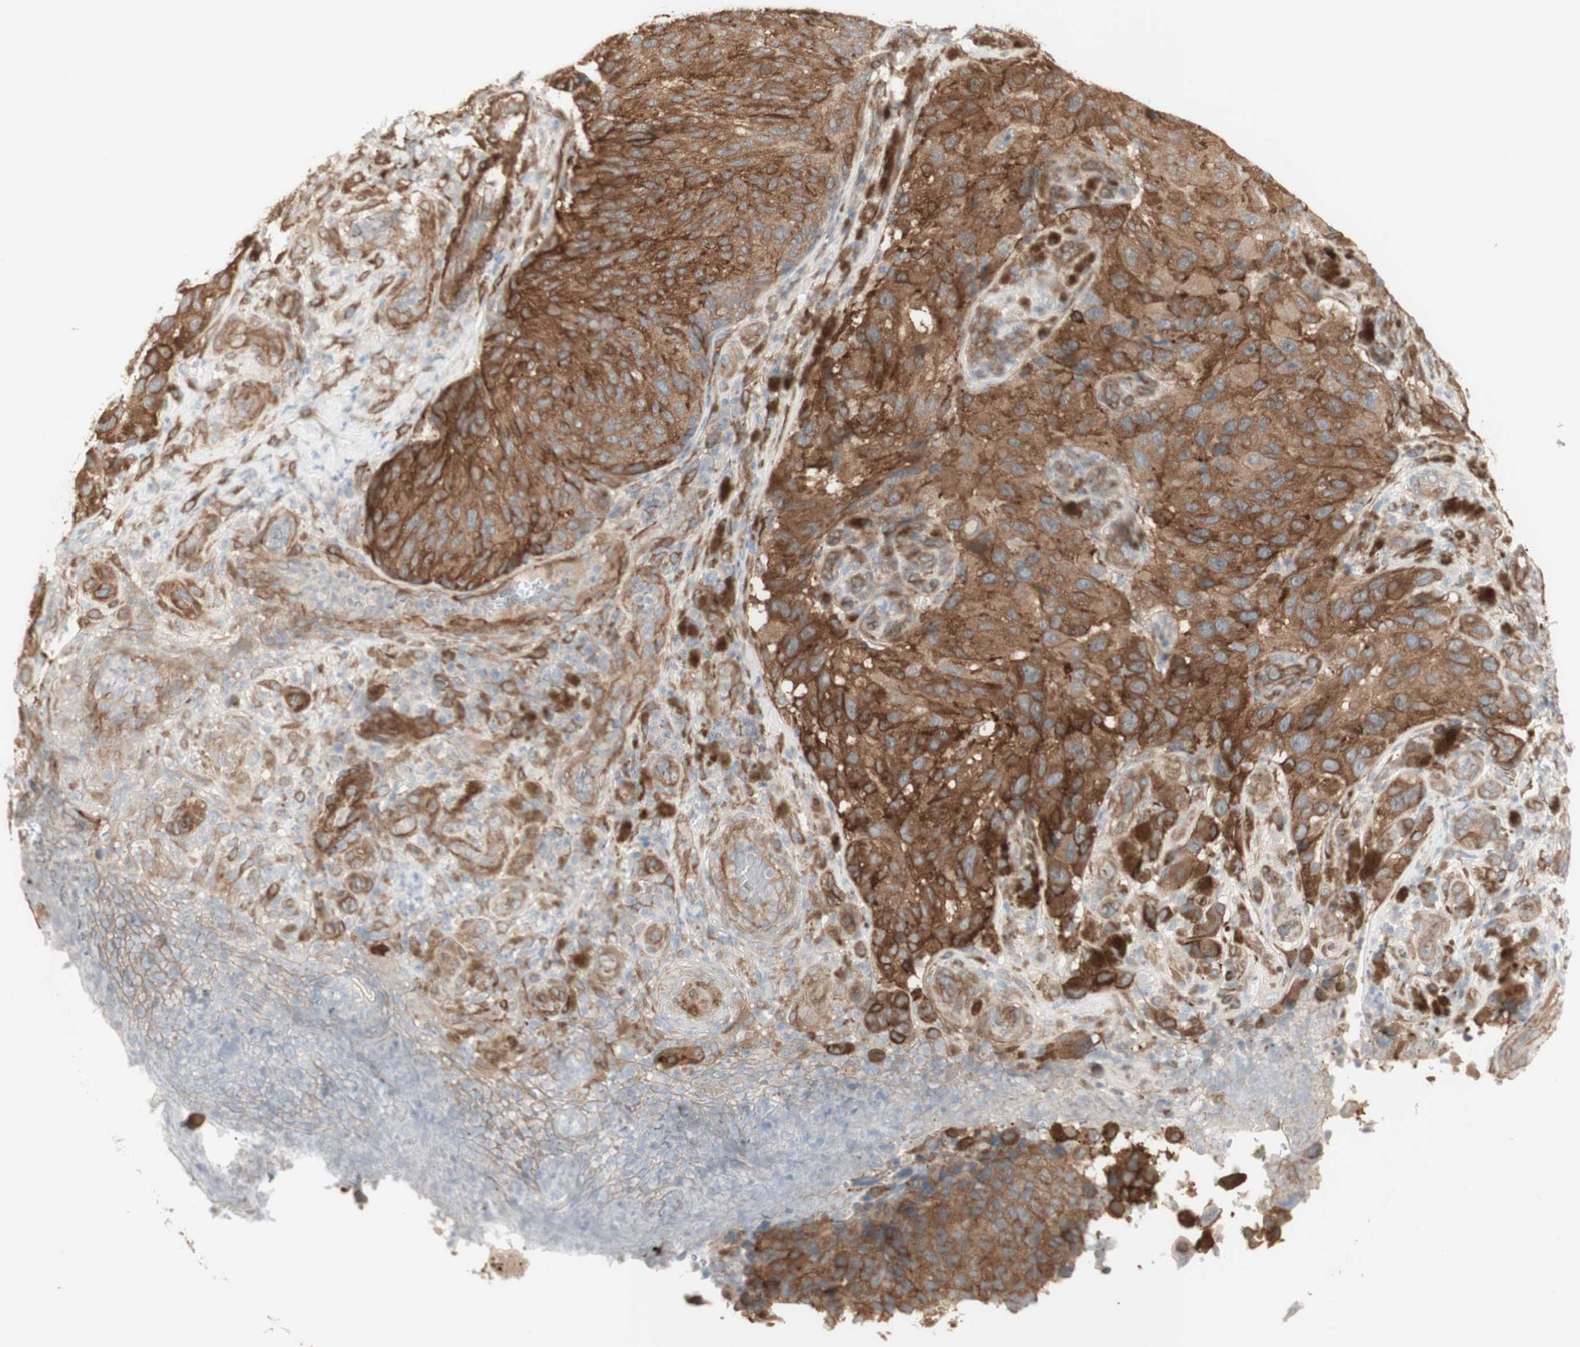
{"staining": {"intensity": "moderate", "quantity": ">75%", "location": "cytoplasmic/membranous"}, "tissue": "melanoma", "cell_type": "Tumor cells", "image_type": "cancer", "snomed": [{"axis": "morphology", "description": "Malignant melanoma, NOS"}, {"axis": "topography", "description": "Skin"}], "caption": "There is medium levels of moderate cytoplasmic/membranous positivity in tumor cells of malignant melanoma, as demonstrated by immunohistochemical staining (brown color).", "gene": "CNN3", "patient": {"sex": "female", "age": 73}}